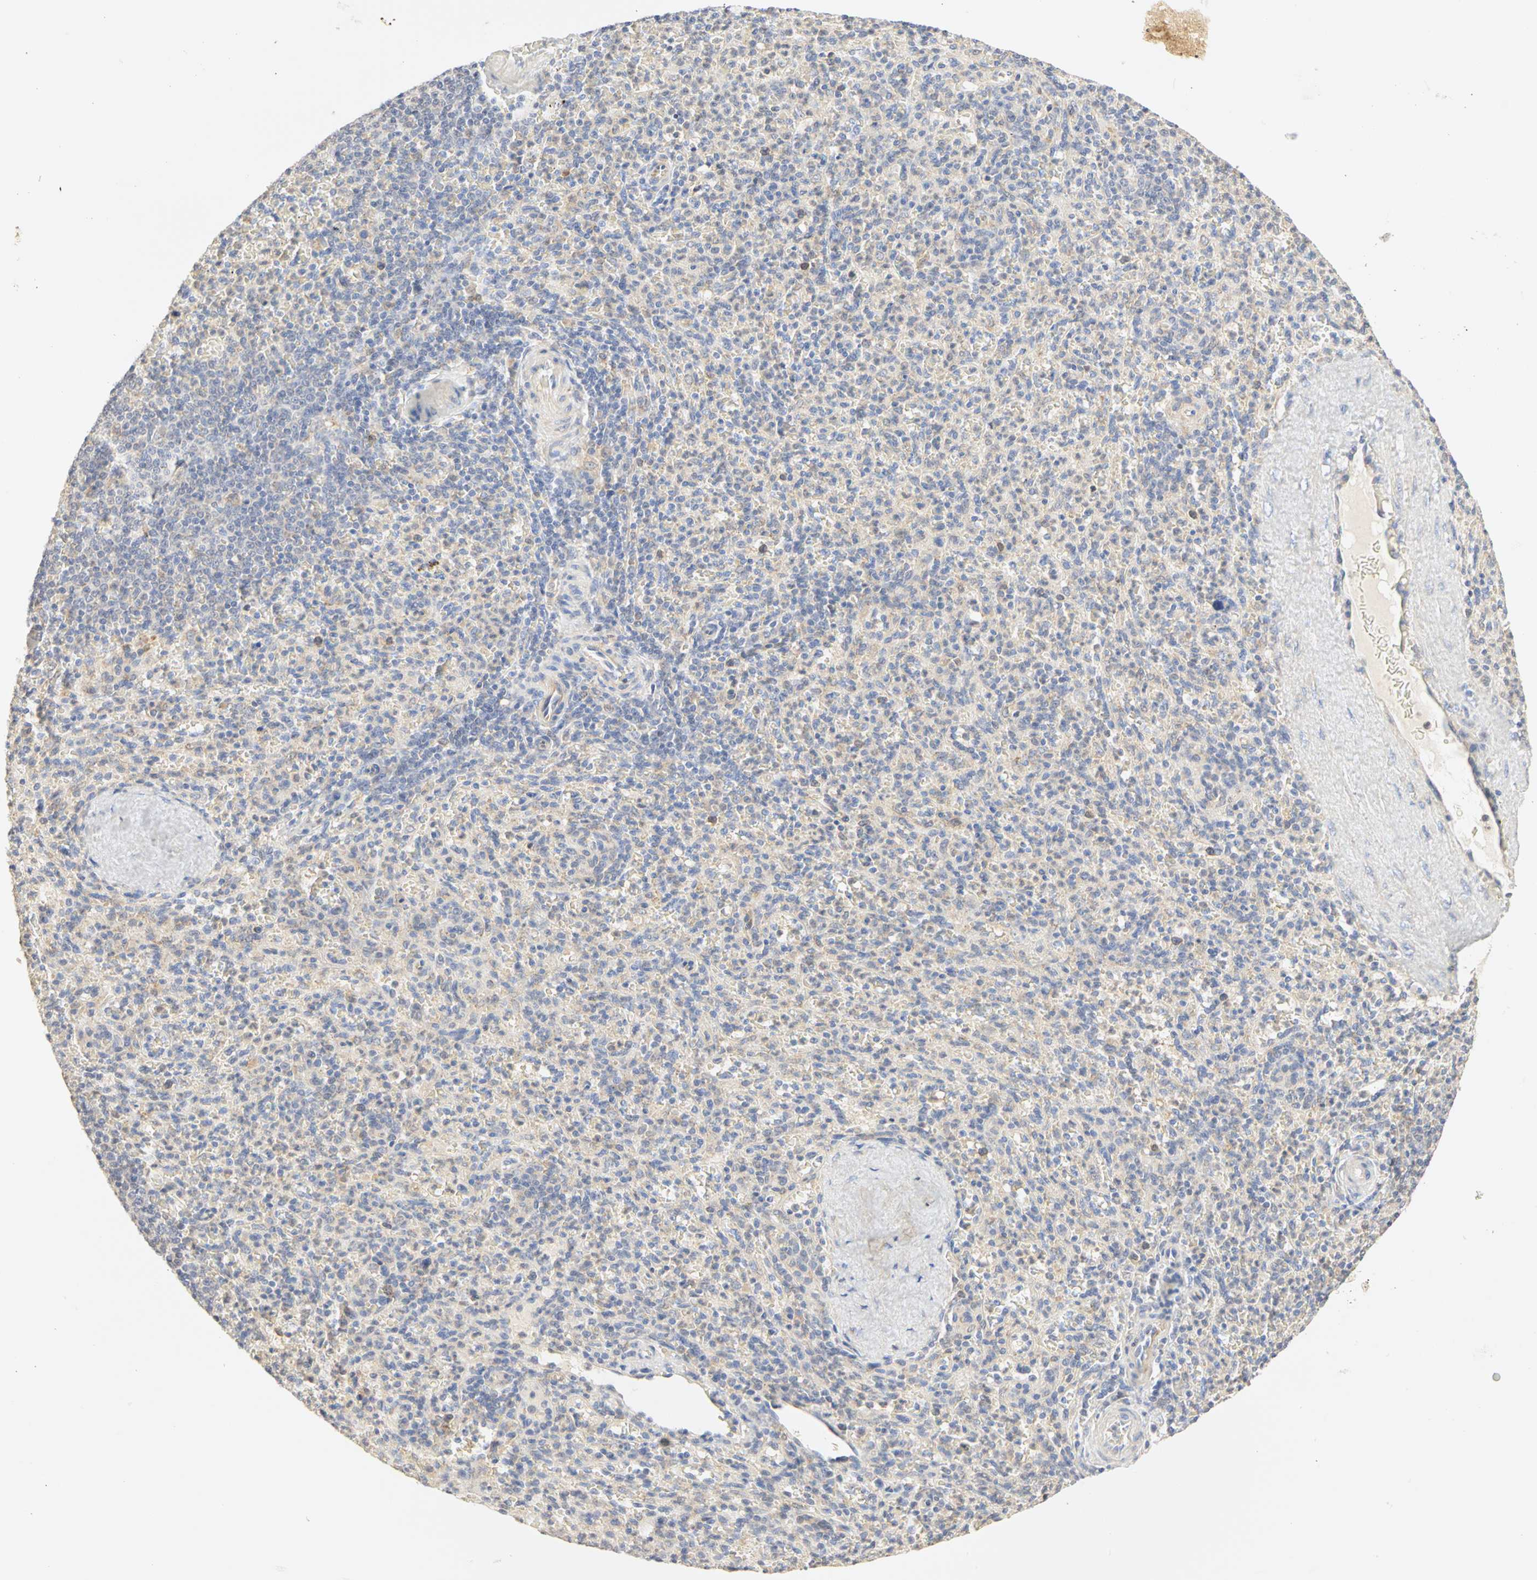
{"staining": {"intensity": "negative", "quantity": "none", "location": "none"}, "tissue": "spleen", "cell_type": "Cells in red pulp", "image_type": "normal", "snomed": [{"axis": "morphology", "description": "Normal tissue, NOS"}, {"axis": "topography", "description": "Spleen"}], "caption": "Immunohistochemical staining of benign spleen reveals no significant staining in cells in red pulp. (Brightfield microscopy of DAB immunohistochemistry (IHC) at high magnification).", "gene": "GNRH2", "patient": {"sex": "male", "age": 36}}